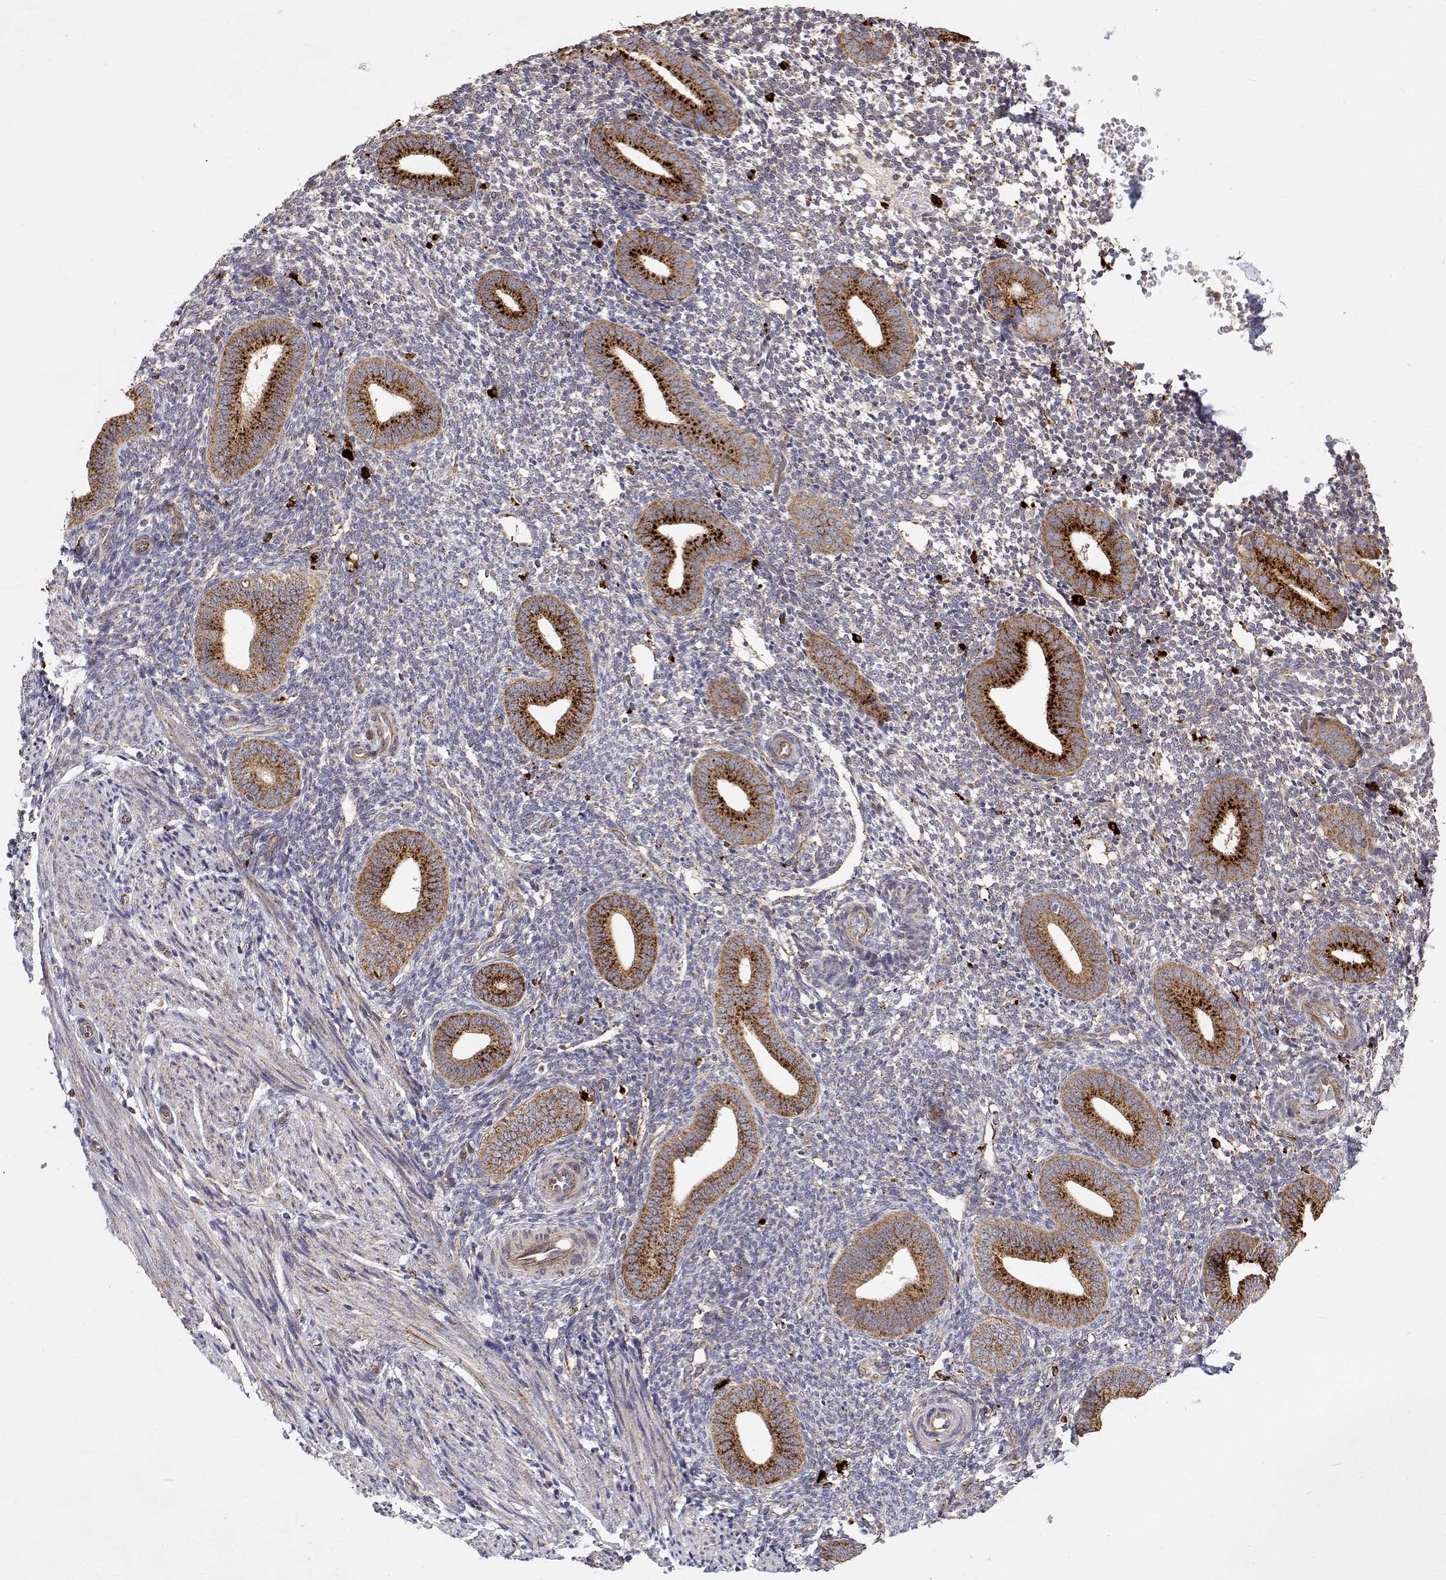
{"staining": {"intensity": "negative", "quantity": "none", "location": "none"}, "tissue": "endometrium", "cell_type": "Cells in endometrial stroma", "image_type": "normal", "snomed": [{"axis": "morphology", "description": "Normal tissue, NOS"}, {"axis": "topography", "description": "Endometrium"}], "caption": "Immunohistochemistry (IHC) photomicrograph of normal endometrium stained for a protein (brown), which shows no expression in cells in endometrial stroma.", "gene": "SPICE1", "patient": {"sex": "female", "age": 40}}